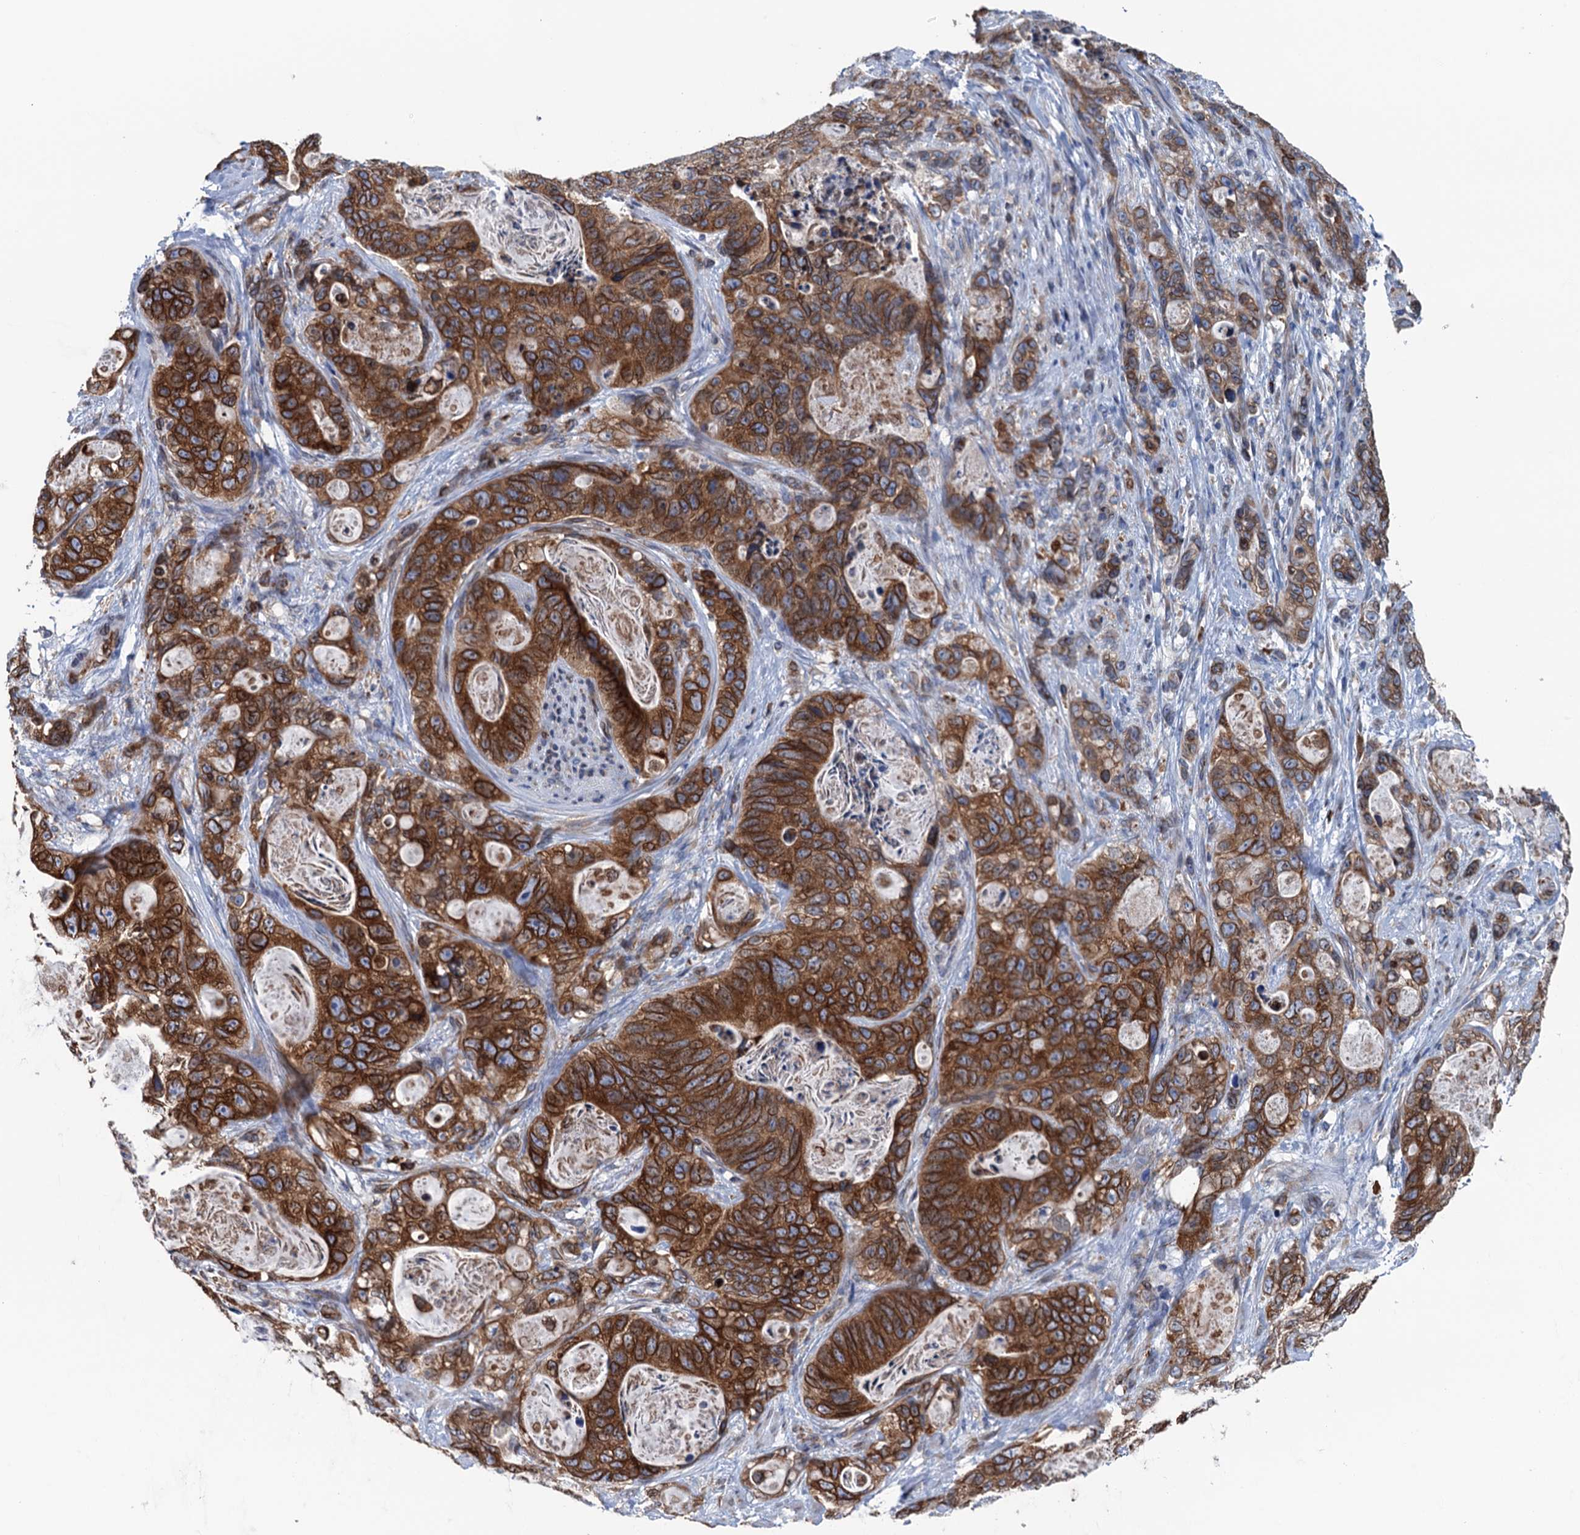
{"staining": {"intensity": "strong", "quantity": ">75%", "location": "cytoplasmic/membranous"}, "tissue": "stomach cancer", "cell_type": "Tumor cells", "image_type": "cancer", "snomed": [{"axis": "morphology", "description": "Normal tissue, NOS"}, {"axis": "morphology", "description": "Adenocarcinoma, NOS"}, {"axis": "topography", "description": "Stomach"}], "caption": "Stomach cancer tissue demonstrates strong cytoplasmic/membranous expression in approximately >75% of tumor cells", "gene": "TMEM205", "patient": {"sex": "female", "age": 89}}